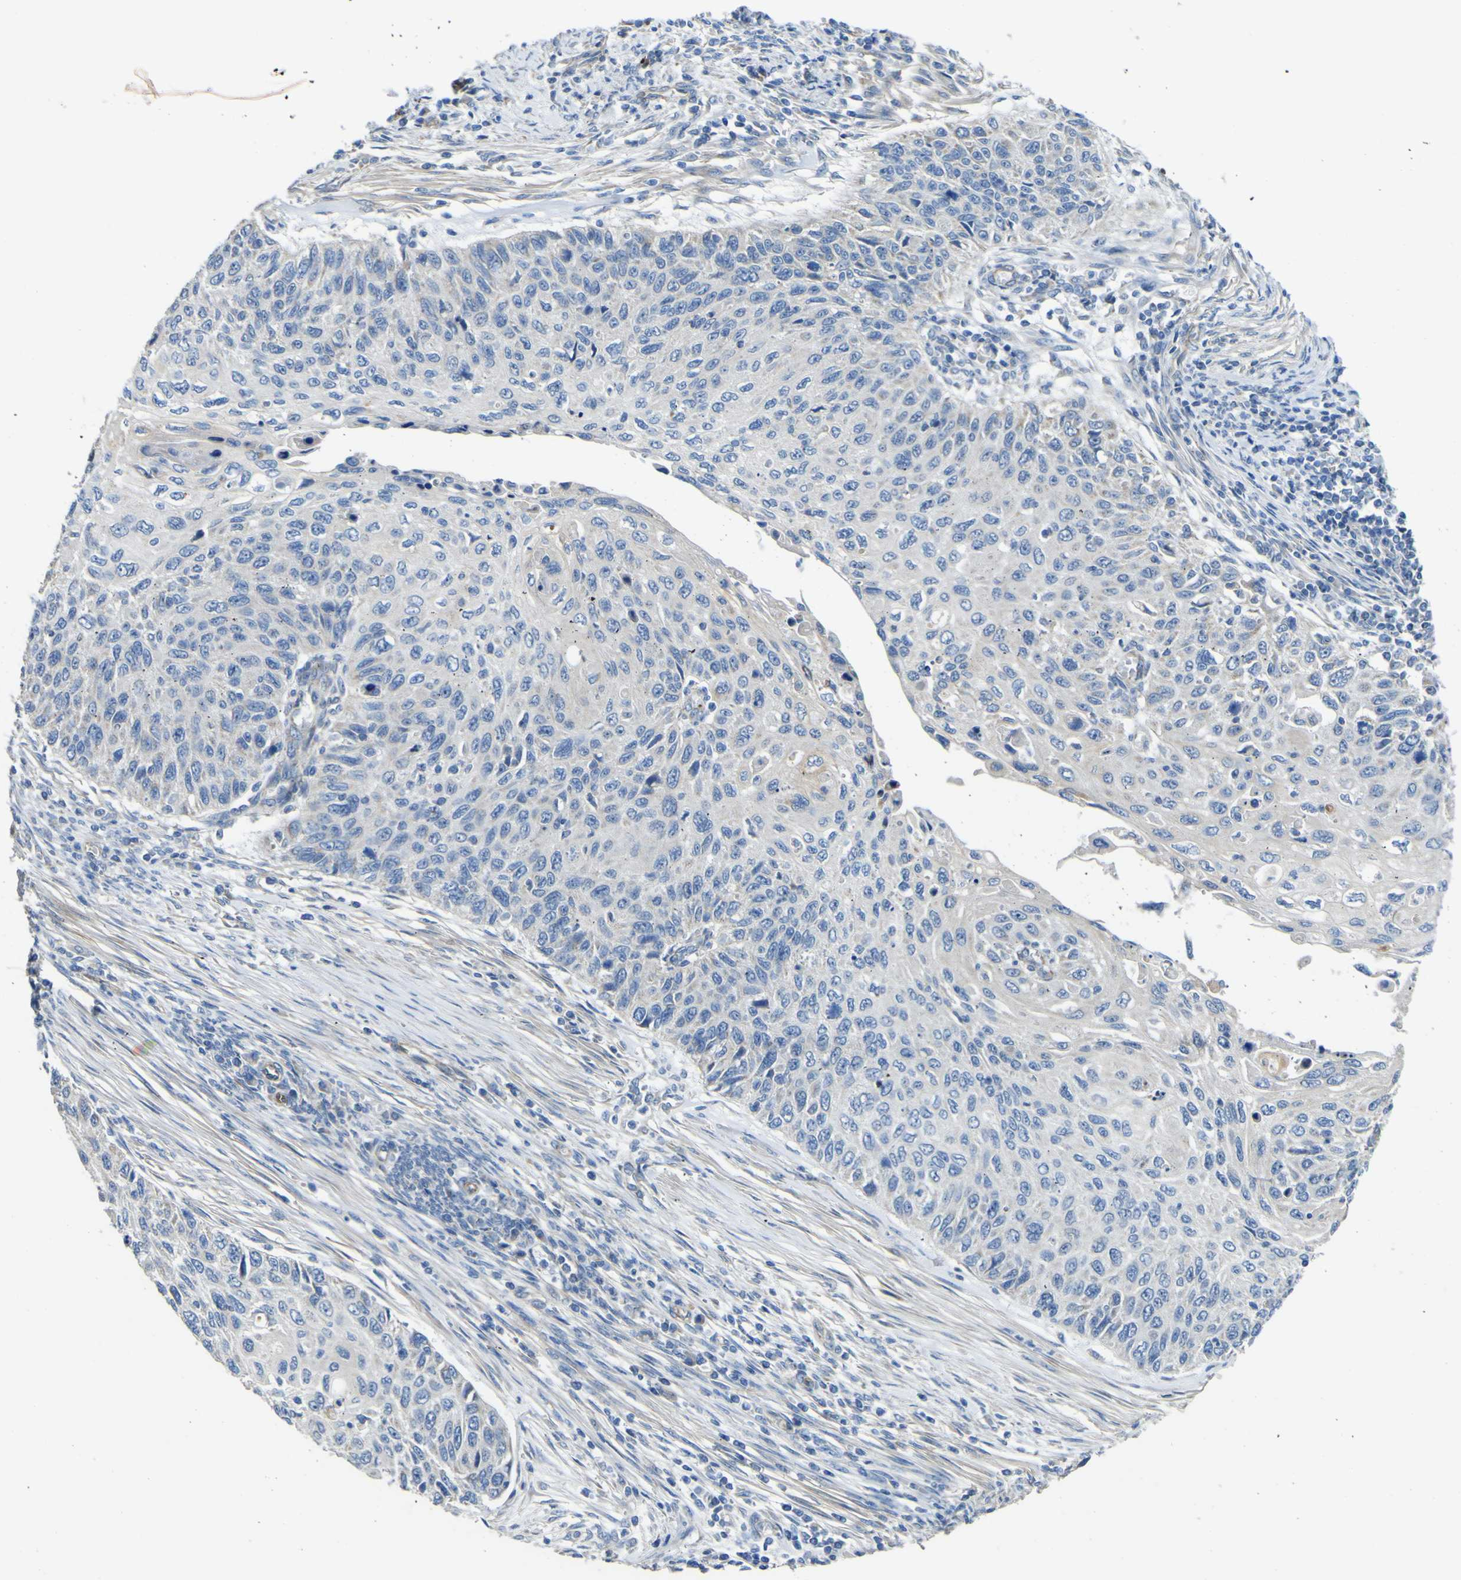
{"staining": {"intensity": "negative", "quantity": "none", "location": "none"}, "tissue": "cervical cancer", "cell_type": "Tumor cells", "image_type": "cancer", "snomed": [{"axis": "morphology", "description": "Squamous cell carcinoma, NOS"}, {"axis": "topography", "description": "Cervix"}], "caption": "Human cervical cancer (squamous cell carcinoma) stained for a protein using immunohistochemistry exhibits no expression in tumor cells.", "gene": "ALDH18A1", "patient": {"sex": "female", "age": 70}}